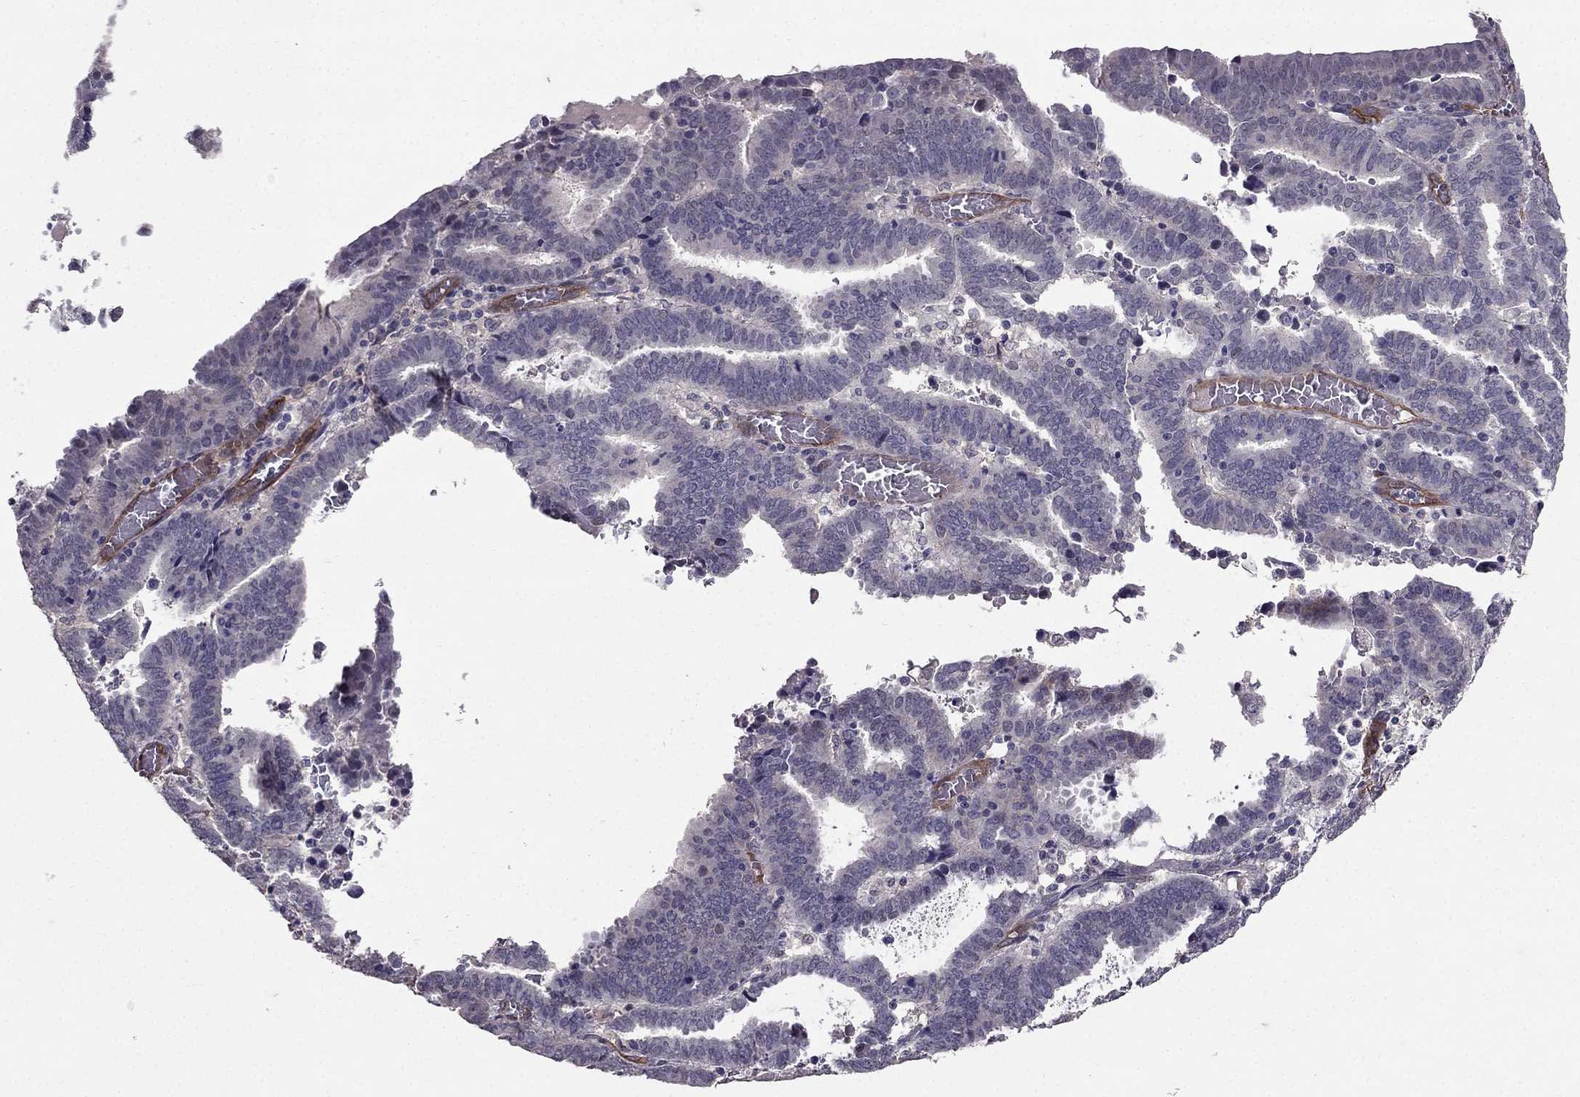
{"staining": {"intensity": "negative", "quantity": "none", "location": "none"}, "tissue": "endometrial cancer", "cell_type": "Tumor cells", "image_type": "cancer", "snomed": [{"axis": "morphology", "description": "Adenocarcinoma, NOS"}, {"axis": "topography", "description": "Uterus"}], "caption": "Tumor cells show no significant protein positivity in endometrial adenocarcinoma.", "gene": "RASIP1", "patient": {"sex": "female", "age": 83}}